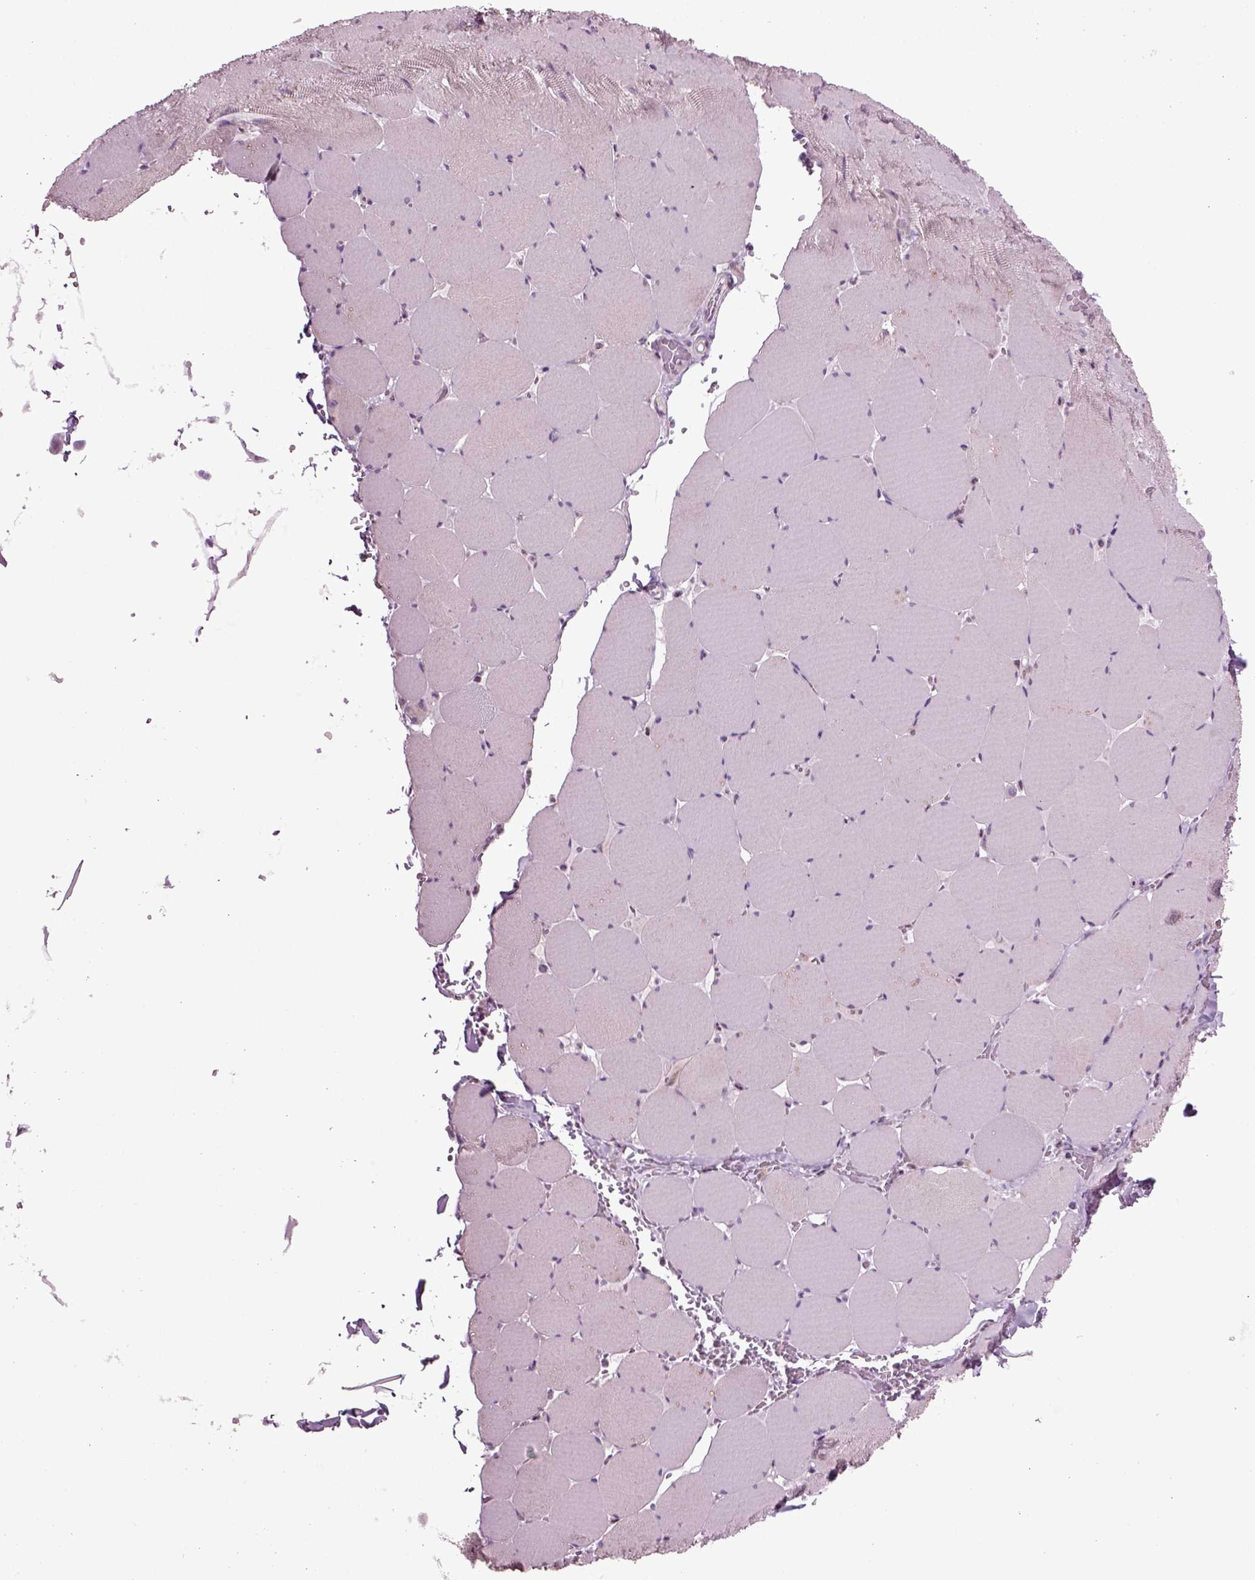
{"staining": {"intensity": "negative", "quantity": "none", "location": "none"}, "tissue": "skeletal muscle", "cell_type": "Myocytes", "image_type": "normal", "snomed": [{"axis": "morphology", "description": "Normal tissue, NOS"}, {"axis": "morphology", "description": "Malignant melanoma, Metastatic site"}, {"axis": "topography", "description": "Skeletal muscle"}], "caption": "Myocytes are negative for brown protein staining in unremarkable skeletal muscle. (DAB (3,3'-diaminobenzidine) immunohistochemistry with hematoxylin counter stain).", "gene": "ARID3A", "patient": {"sex": "male", "age": 50}}